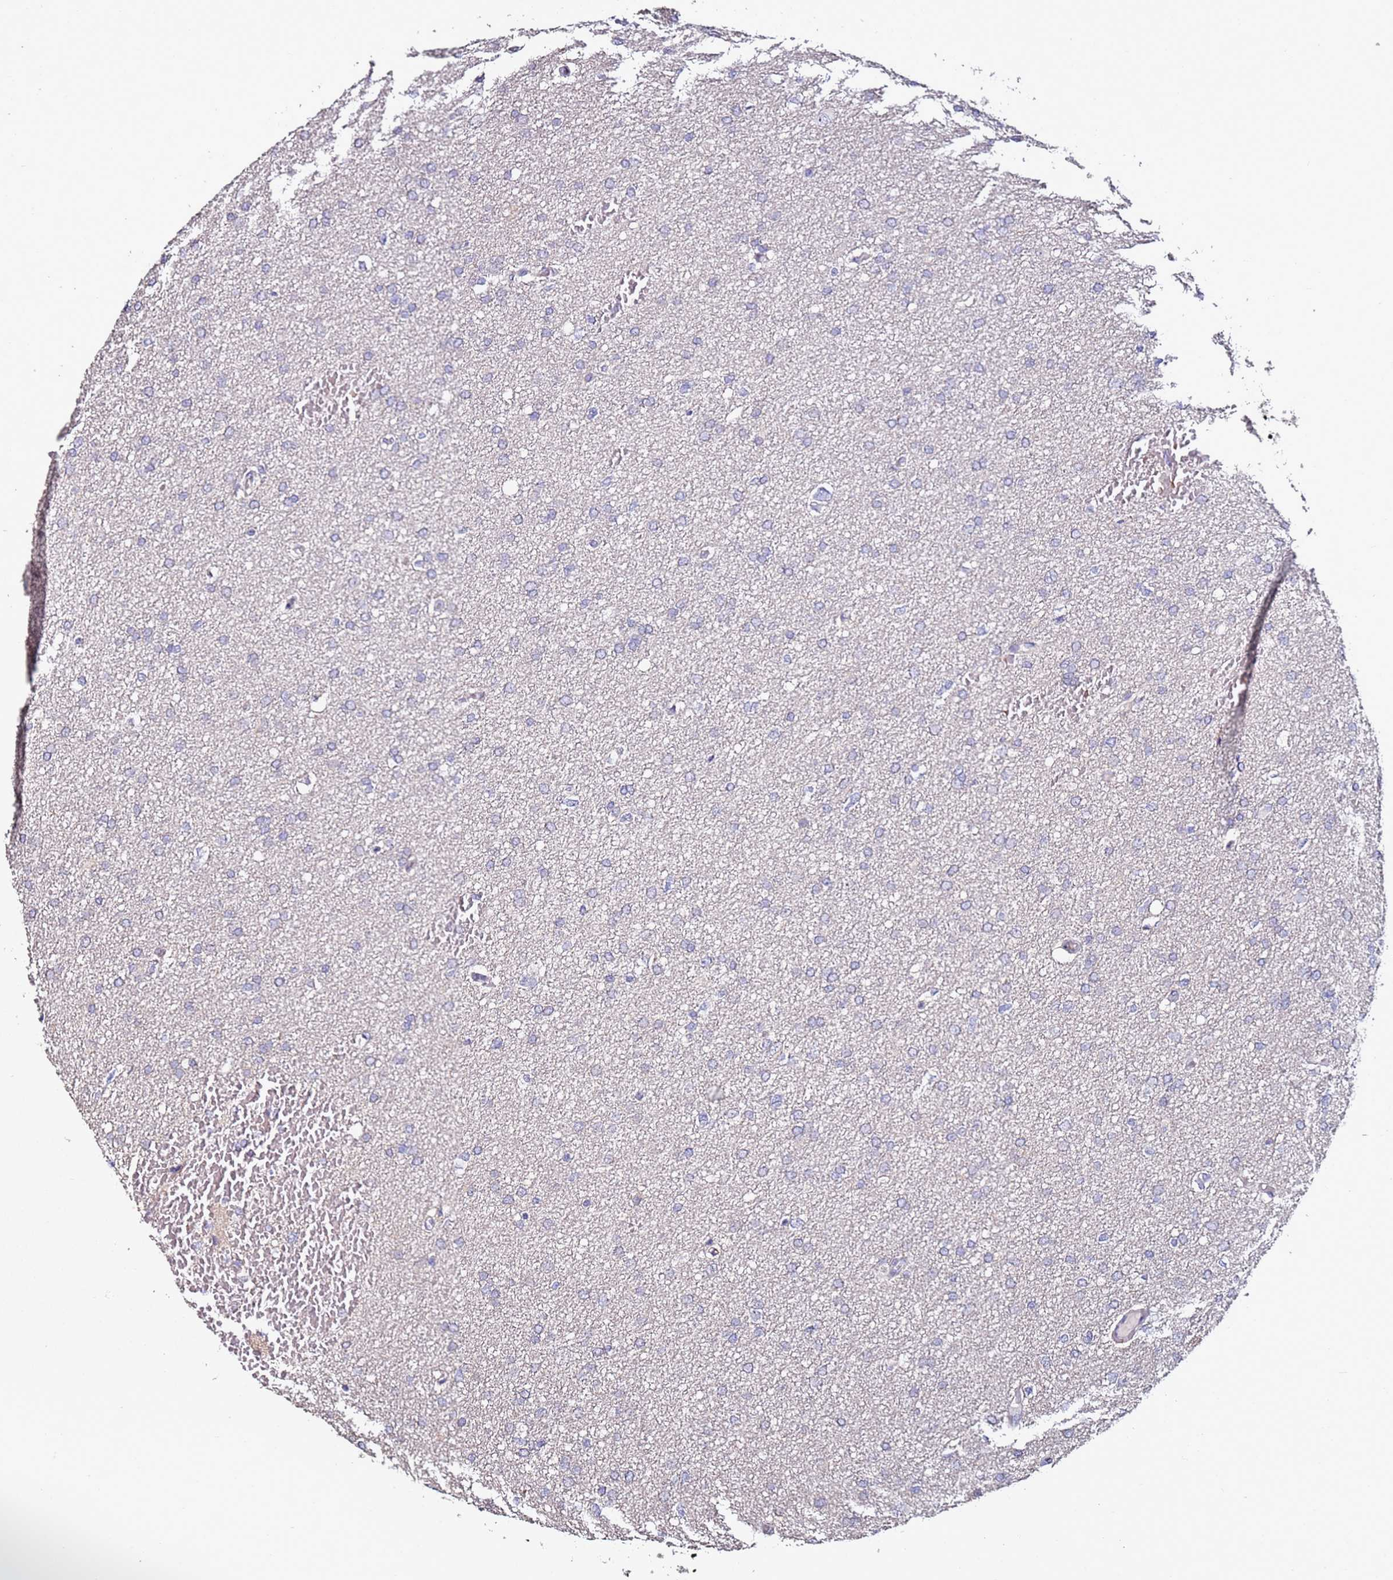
{"staining": {"intensity": "negative", "quantity": "none", "location": "none"}, "tissue": "glioma", "cell_type": "Tumor cells", "image_type": "cancer", "snomed": [{"axis": "morphology", "description": "Glioma, malignant, High grade"}, {"axis": "topography", "description": "Cerebral cortex"}], "caption": "High magnification brightfield microscopy of malignant high-grade glioma stained with DAB (brown) and counterstained with hematoxylin (blue): tumor cells show no significant positivity.", "gene": "C3orf80", "patient": {"sex": "female", "age": 36}}